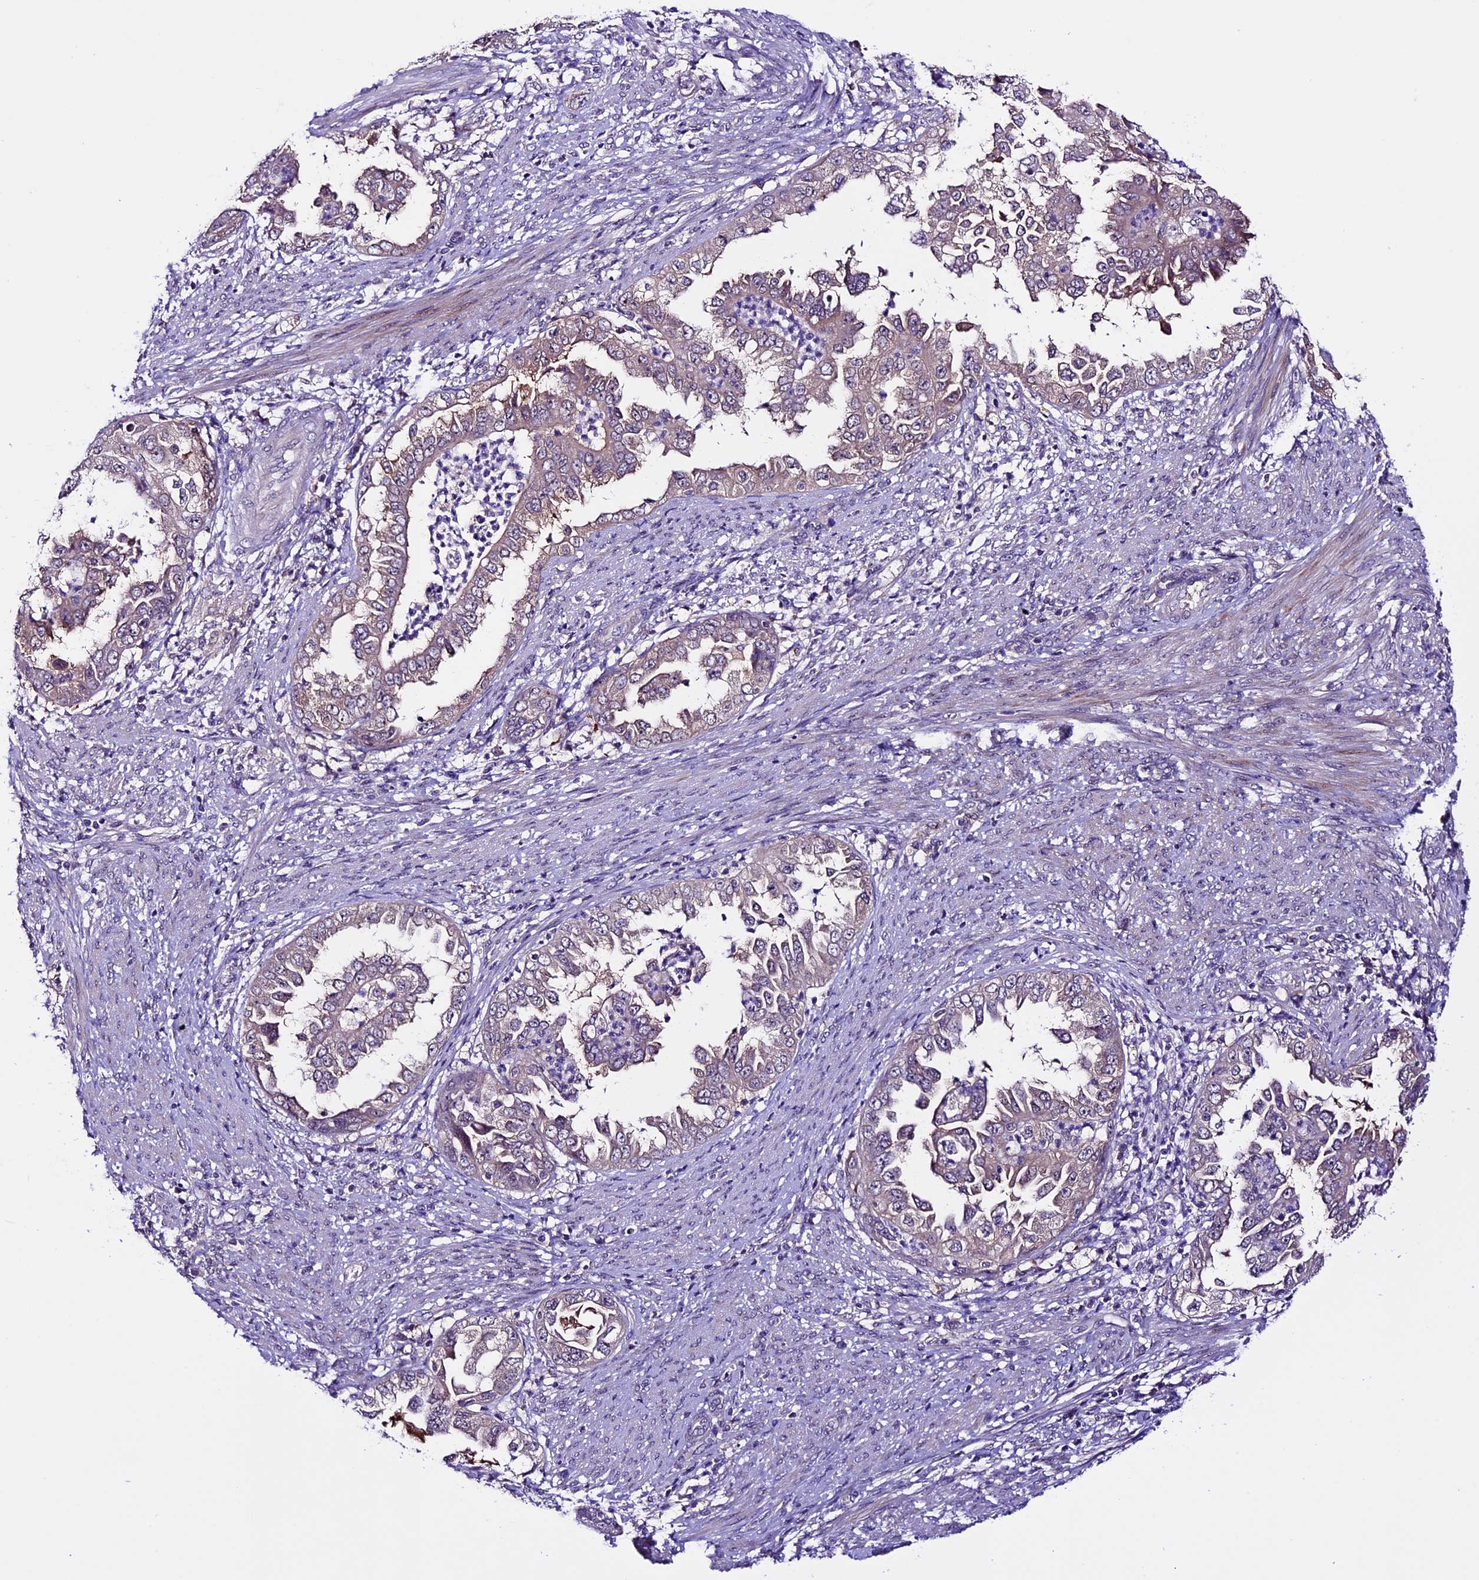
{"staining": {"intensity": "weak", "quantity": "<25%", "location": "cytoplasmic/membranous"}, "tissue": "endometrial cancer", "cell_type": "Tumor cells", "image_type": "cancer", "snomed": [{"axis": "morphology", "description": "Adenocarcinoma, NOS"}, {"axis": "topography", "description": "Endometrium"}], "caption": "The histopathology image reveals no significant positivity in tumor cells of adenocarcinoma (endometrial).", "gene": "XKR7", "patient": {"sex": "female", "age": 85}}